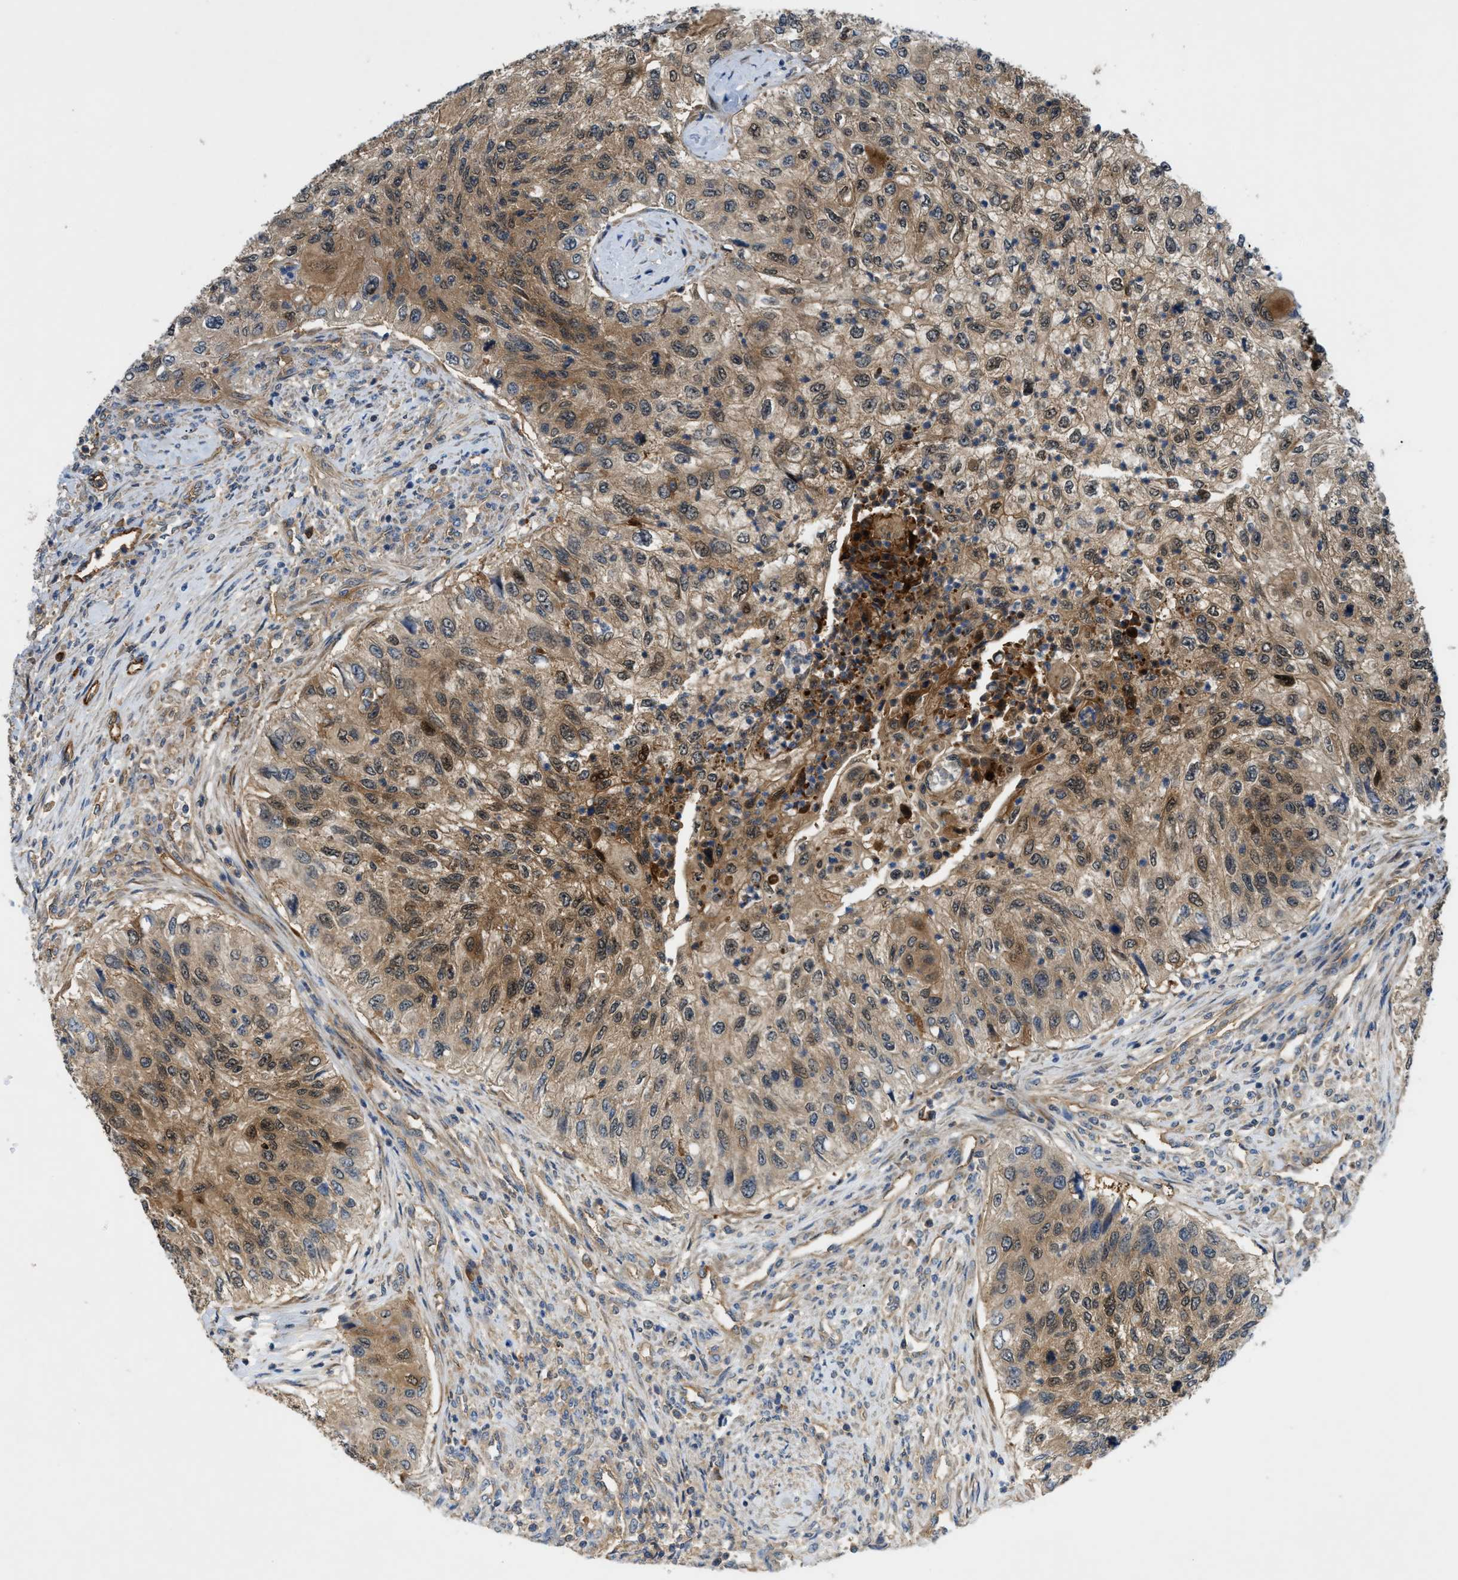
{"staining": {"intensity": "moderate", "quantity": ">75%", "location": "cytoplasmic/membranous"}, "tissue": "urothelial cancer", "cell_type": "Tumor cells", "image_type": "cancer", "snomed": [{"axis": "morphology", "description": "Urothelial carcinoma, High grade"}, {"axis": "topography", "description": "Urinary bladder"}], "caption": "Human urothelial cancer stained with a brown dye shows moderate cytoplasmic/membranous positive staining in about >75% of tumor cells.", "gene": "TRAK2", "patient": {"sex": "female", "age": 60}}